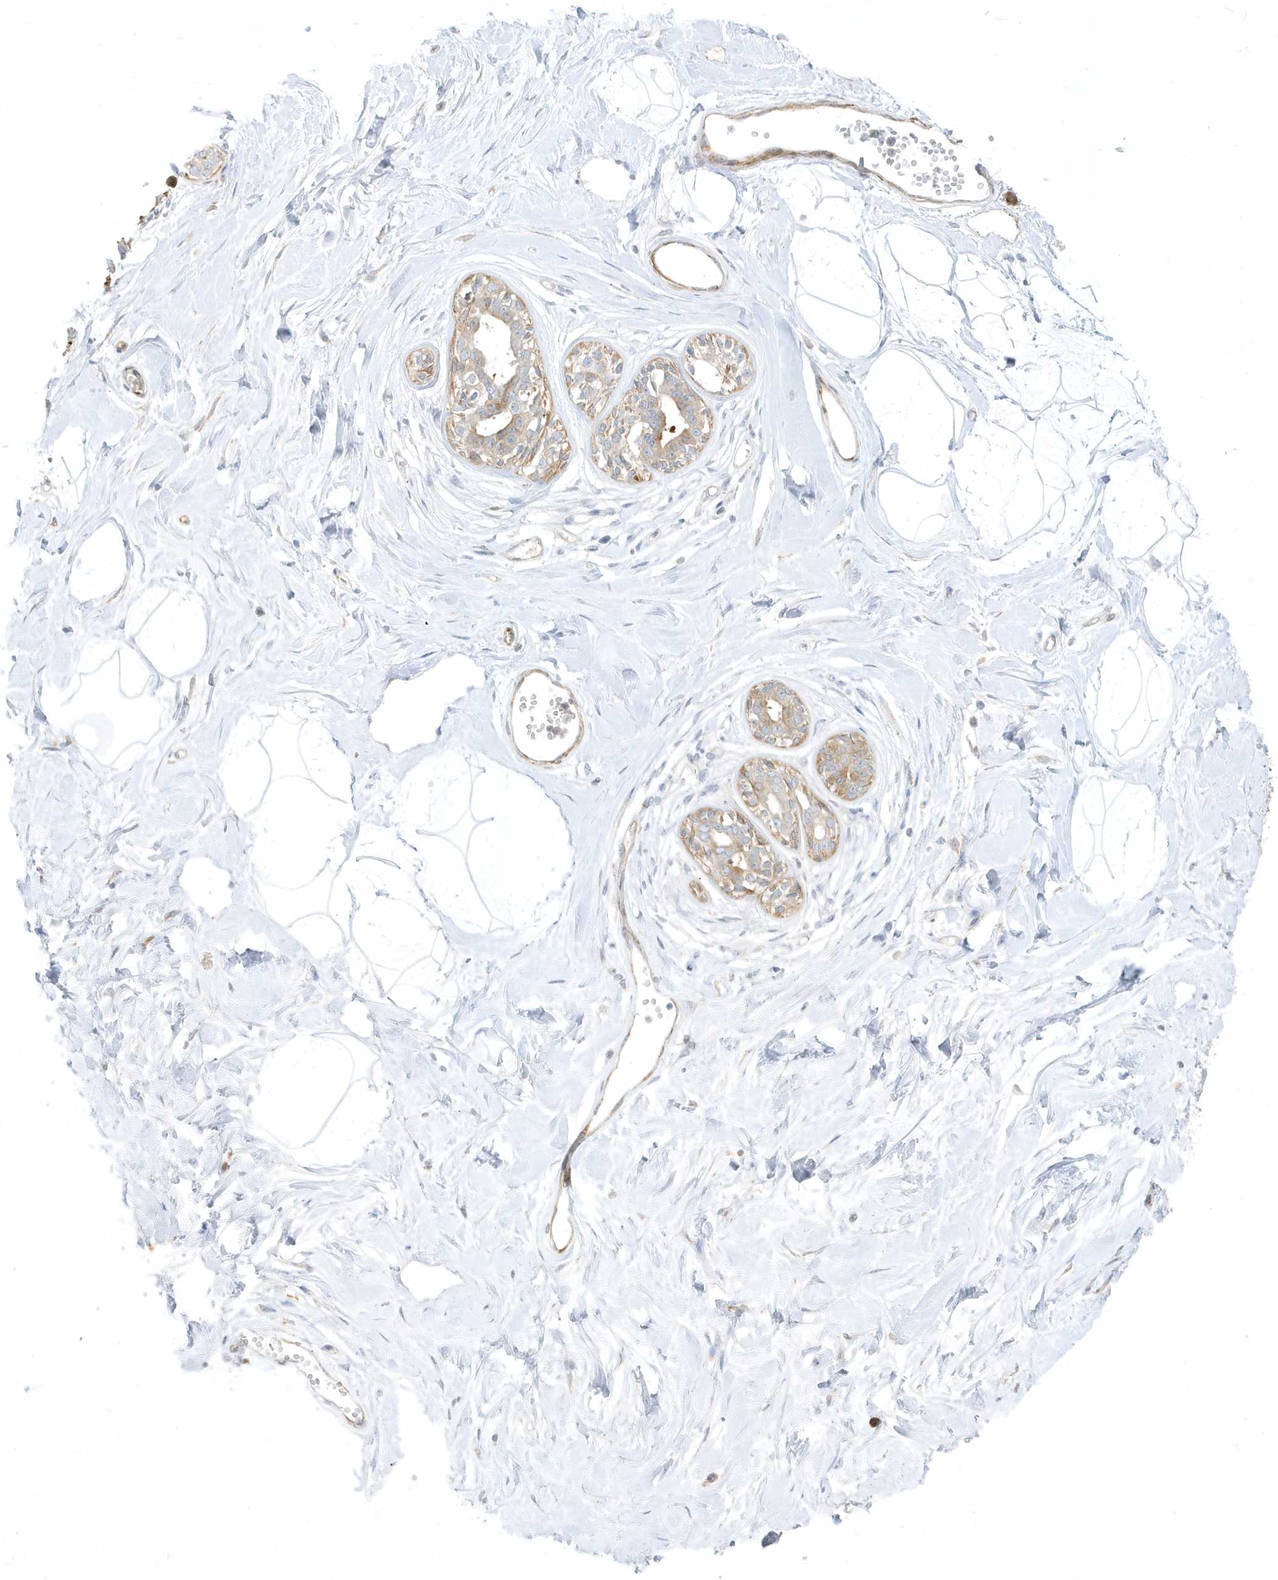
{"staining": {"intensity": "negative", "quantity": "none", "location": "none"}, "tissue": "breast", "cell_type": "Adipocytes", "image_type": "normal", "snomed": [{"axis": "morphology", "description": "Normal tissue, NOS"}, {"axis": "topography", "description": "Breast"}], "caption": "IHC of unremarkable human breast exhibits no positivity in adipocytes. (Brightfield microscopy of DAB (3,3'-diaminobenzidine) immunohistochemistry (IHC) at high magnification).", "gene": "THADA", "patient": {"sex": "female", "age": 45}}